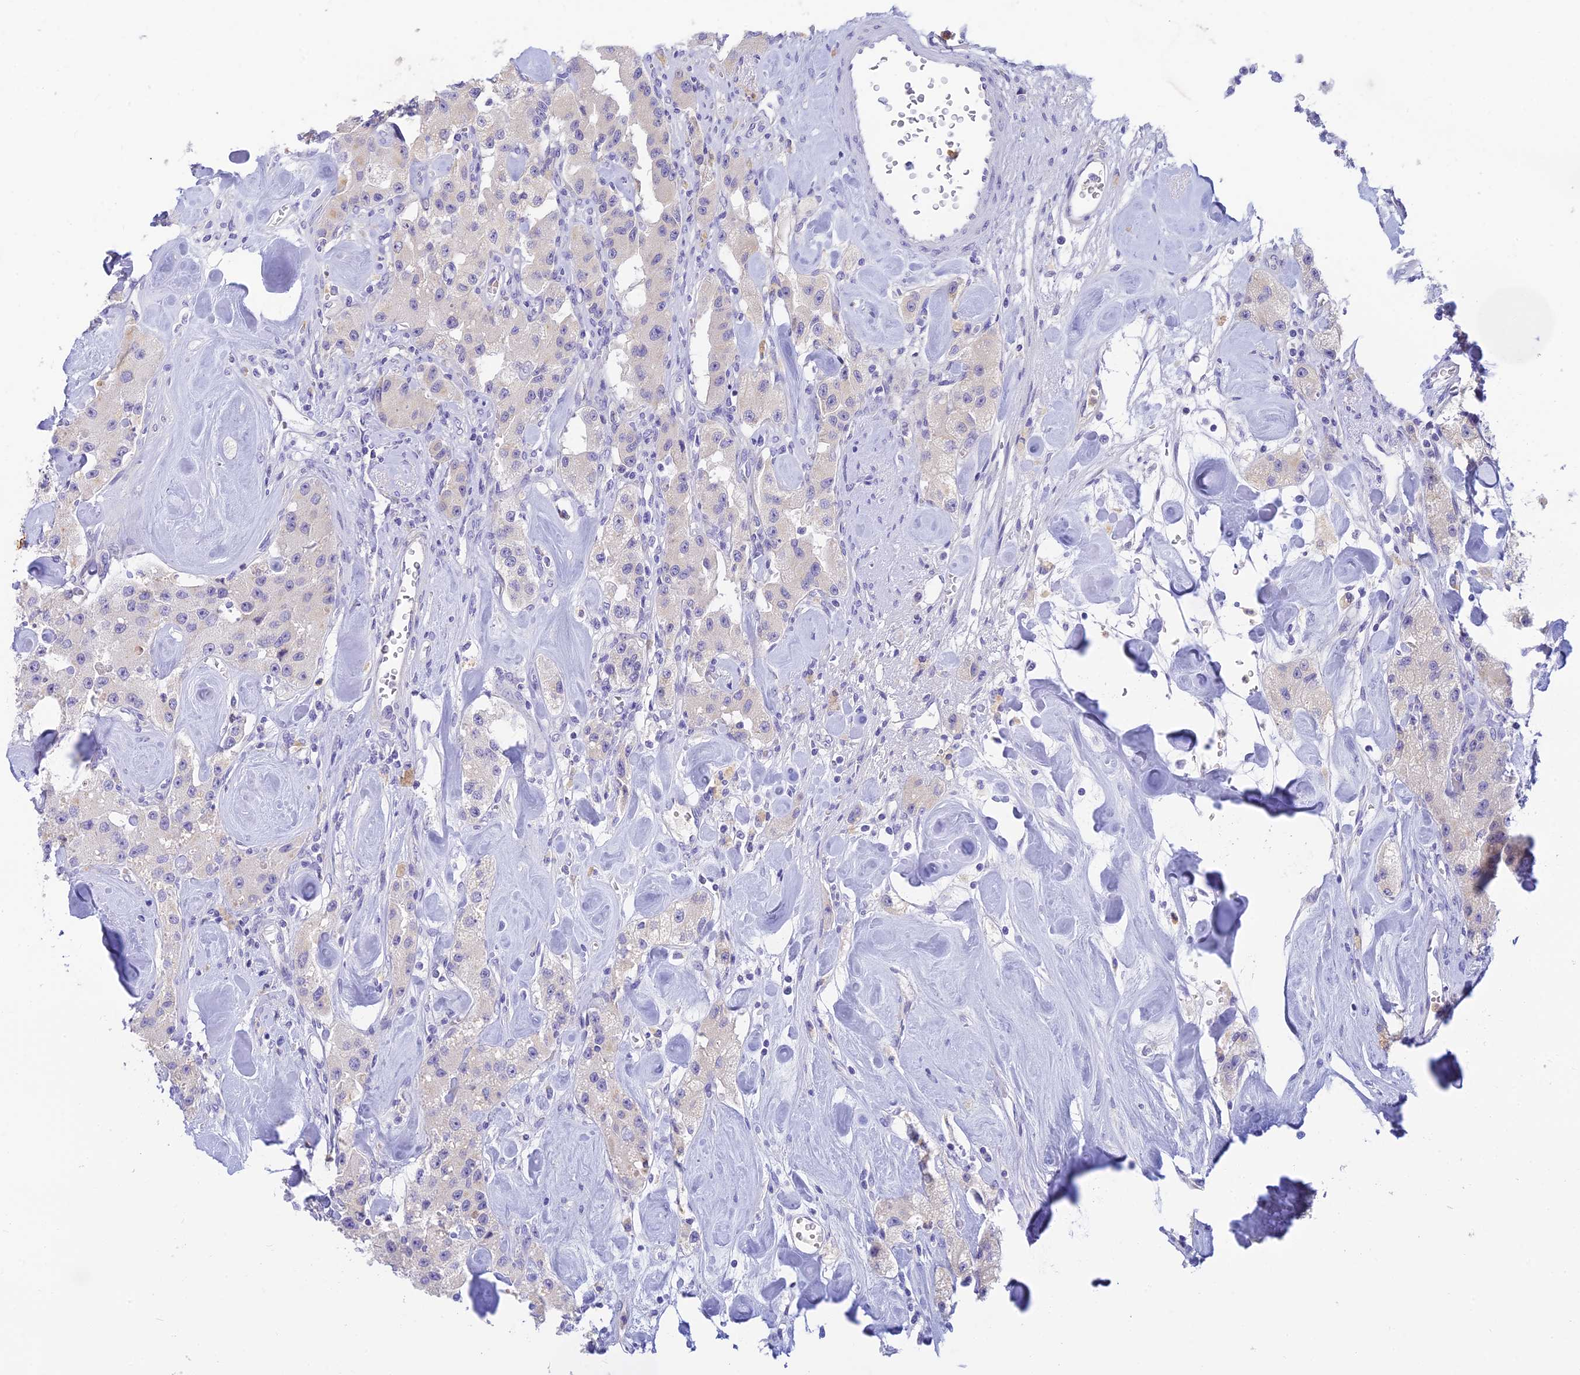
{"staining": {"intensity": "negative", "quantity": "none", "location": "none"}, "tissue": "carcinoid", "cell_type": "Tumor cells", "image_type": "cancer", "snomed": [{"axis": "morphology", "description": "Carcinoid, malignant, NOS"}, {"axis": "topography", "description": "Pancreas"}], "caption": "The photomicrograph exhibits no significant staining in tumor cells of malignant carcinoid. (Brightfield microscopy of DAB IHC at high magnification).", "gene": "INTS13", "patient": {"sex": "male", "age": 41}}